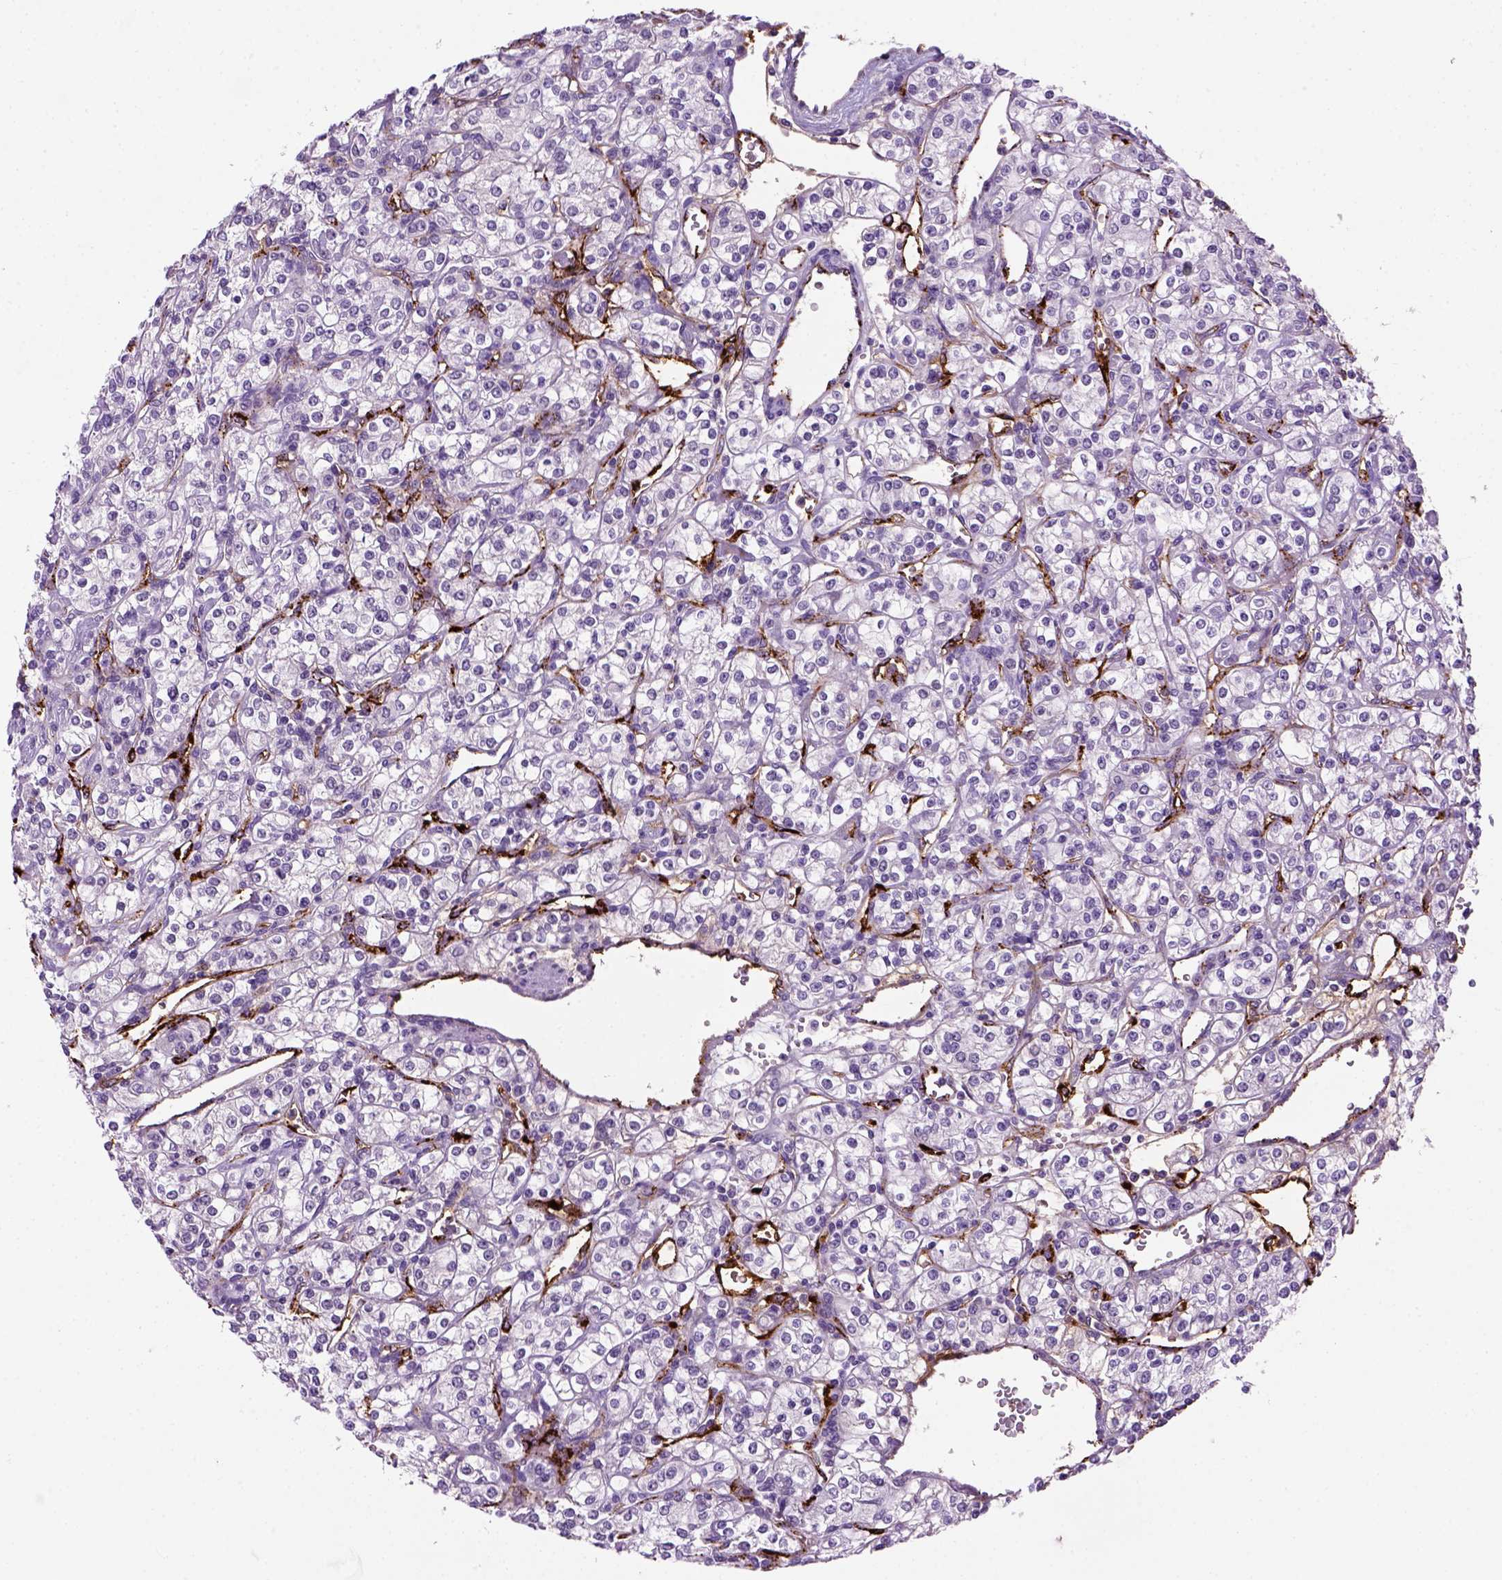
{"staining": {"intensity": "negative", "quantity": "none", "location": "none"}, "tissue": "renal cancer", "cell_type": "Tumor cells", "image_type": "cancer", "snomed": [{"axis": "morphology", "description": "Adenocarcinoma, NOS"}, {"axis": "topography", "description": "Kidney"}], "caption": "IHC of renal cancer reveals no staining in tumor cells.", "gene": "VWF", "patient": {"sex": "male", "age": 77}}